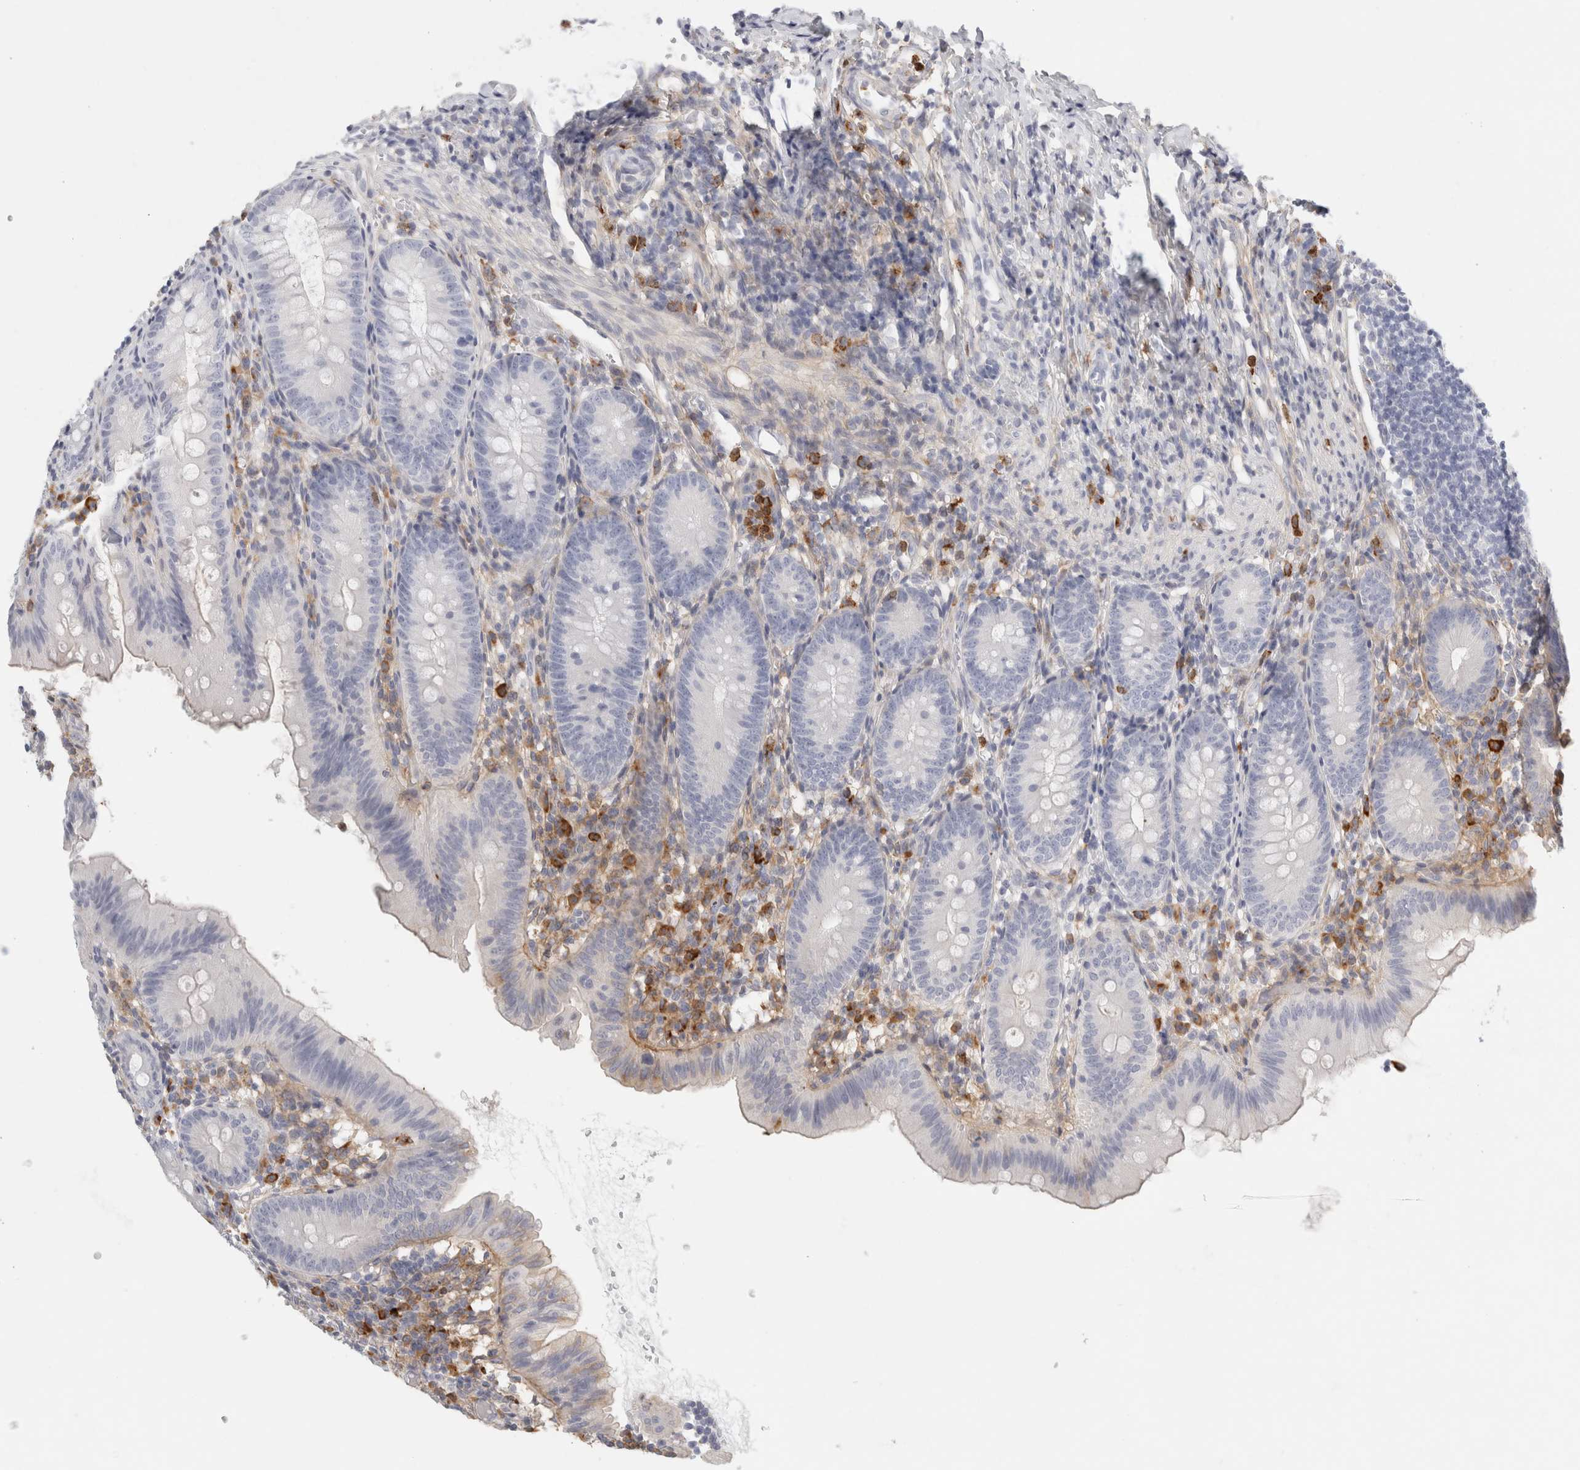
{"staining": {"intensity": "negative", "quantity": "none", "location": "none"}, "tissue": "appendix", "cell_type": "Glandular cells", "image_type": "normal", "snomed": [{"axis": "morphology", "description": "Normal tissue, NOS"}, {"axis": "topography", "description": "Appendix"}], "caption": "IHC of normal appendix demonstrates no expression in glandular cells. (DAB immunohistochemistry (IHC) visualized using brightfield microscopy, high magnification).", "gene": "FGL2", "patient": {"sex": "male", "age": 1}}